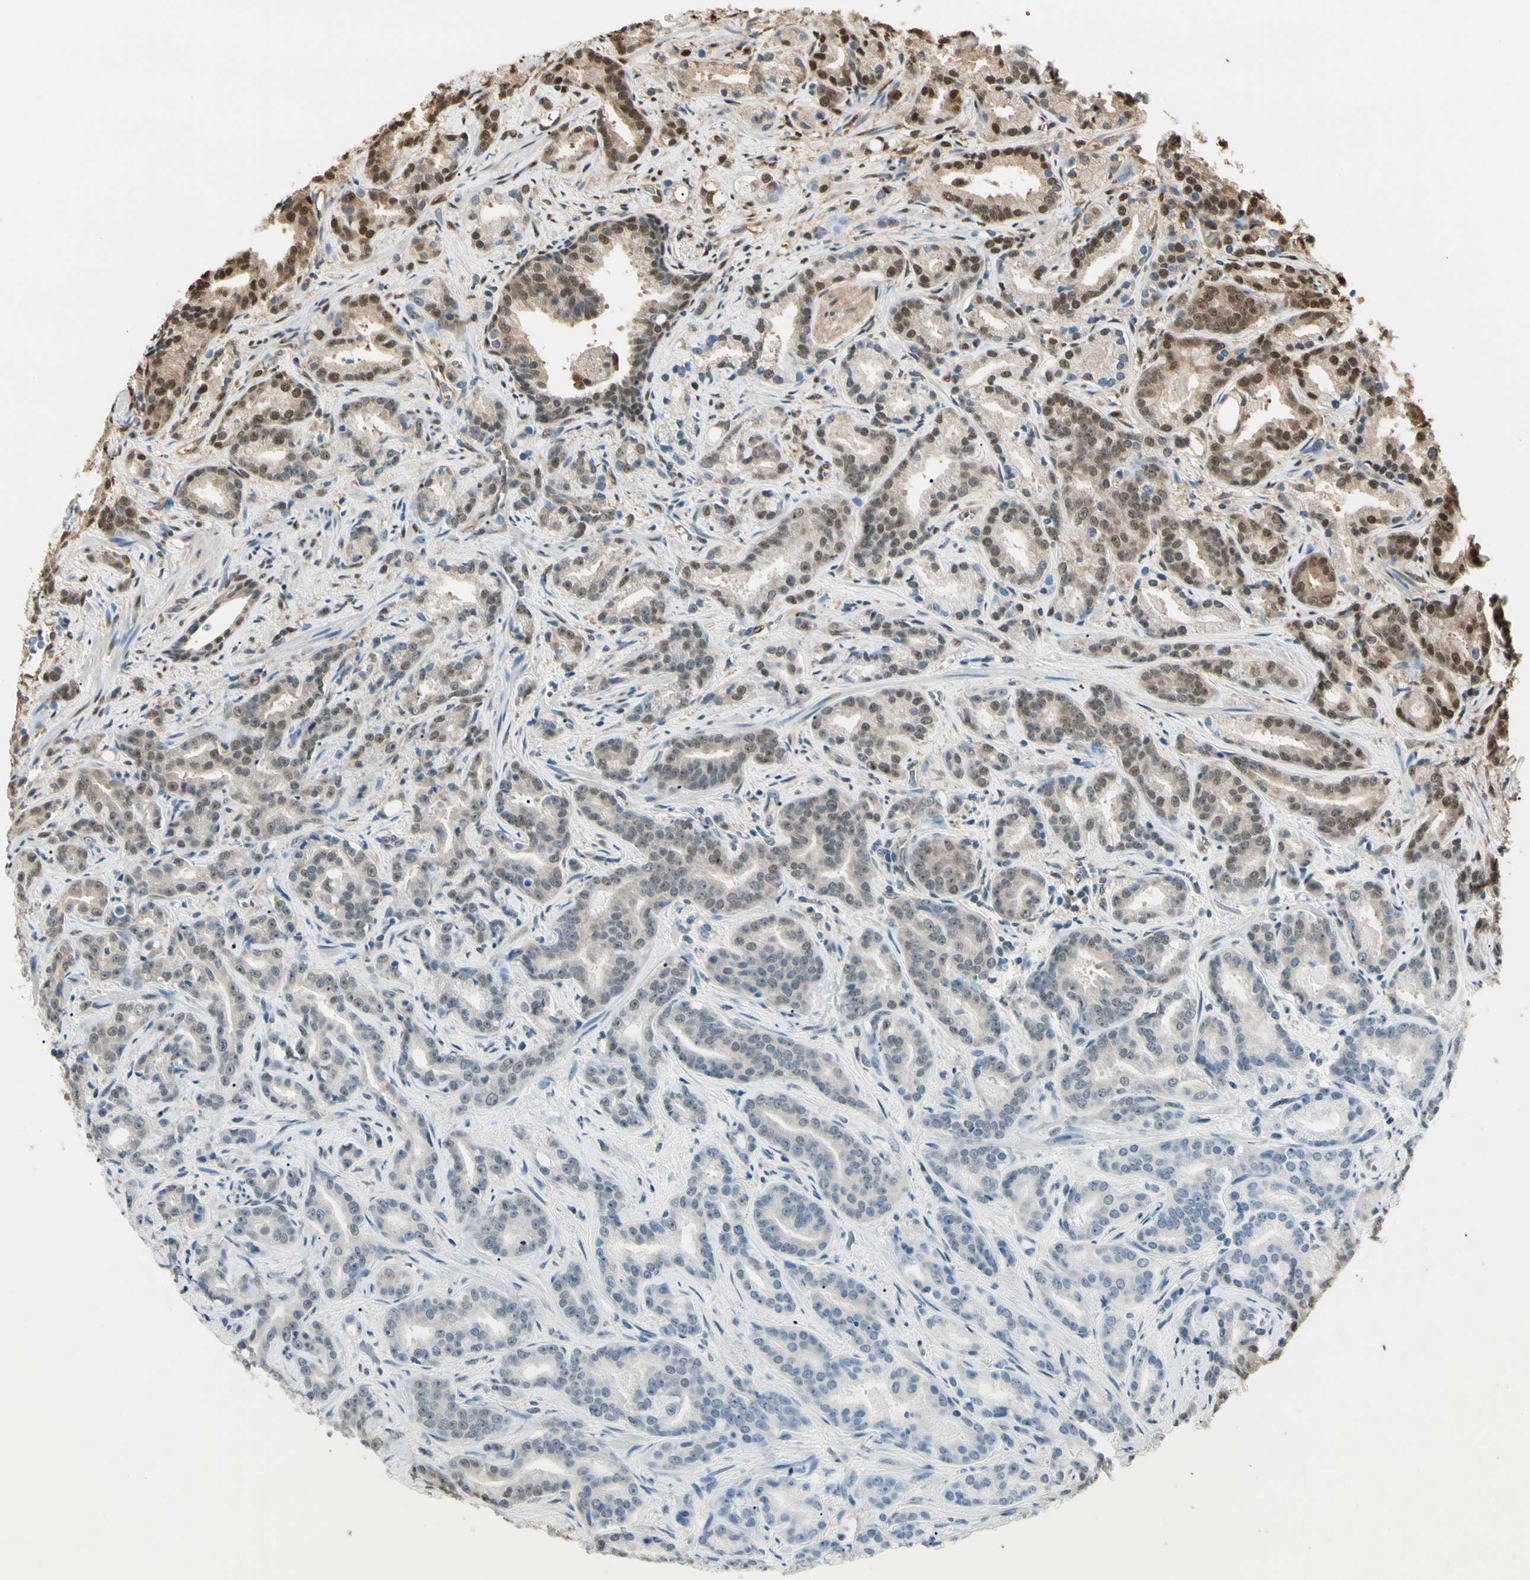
{"staining": {"intensity": "strong", "quantity": "25%-75%", "location": "cytoplasmic/membranous,nuclear"}, "tissue": "prostate cancer", "cell_type": "Tumor cells", "image_type": "cancer", "snomed": [{"axis": "morphology", "description": "Adenocarcinoma, Low grade"}, {"axis": "topography", "description": "Prostate"}], "caption": "A brown stain labels strong cytoplasmic/membranous and nuclear staining of a protein in human prostate cancer (adenocarcinoma (low-grade)) tumor cells.", "gene": "PNCK", "patient": {"sex": "male", "age": 63}}